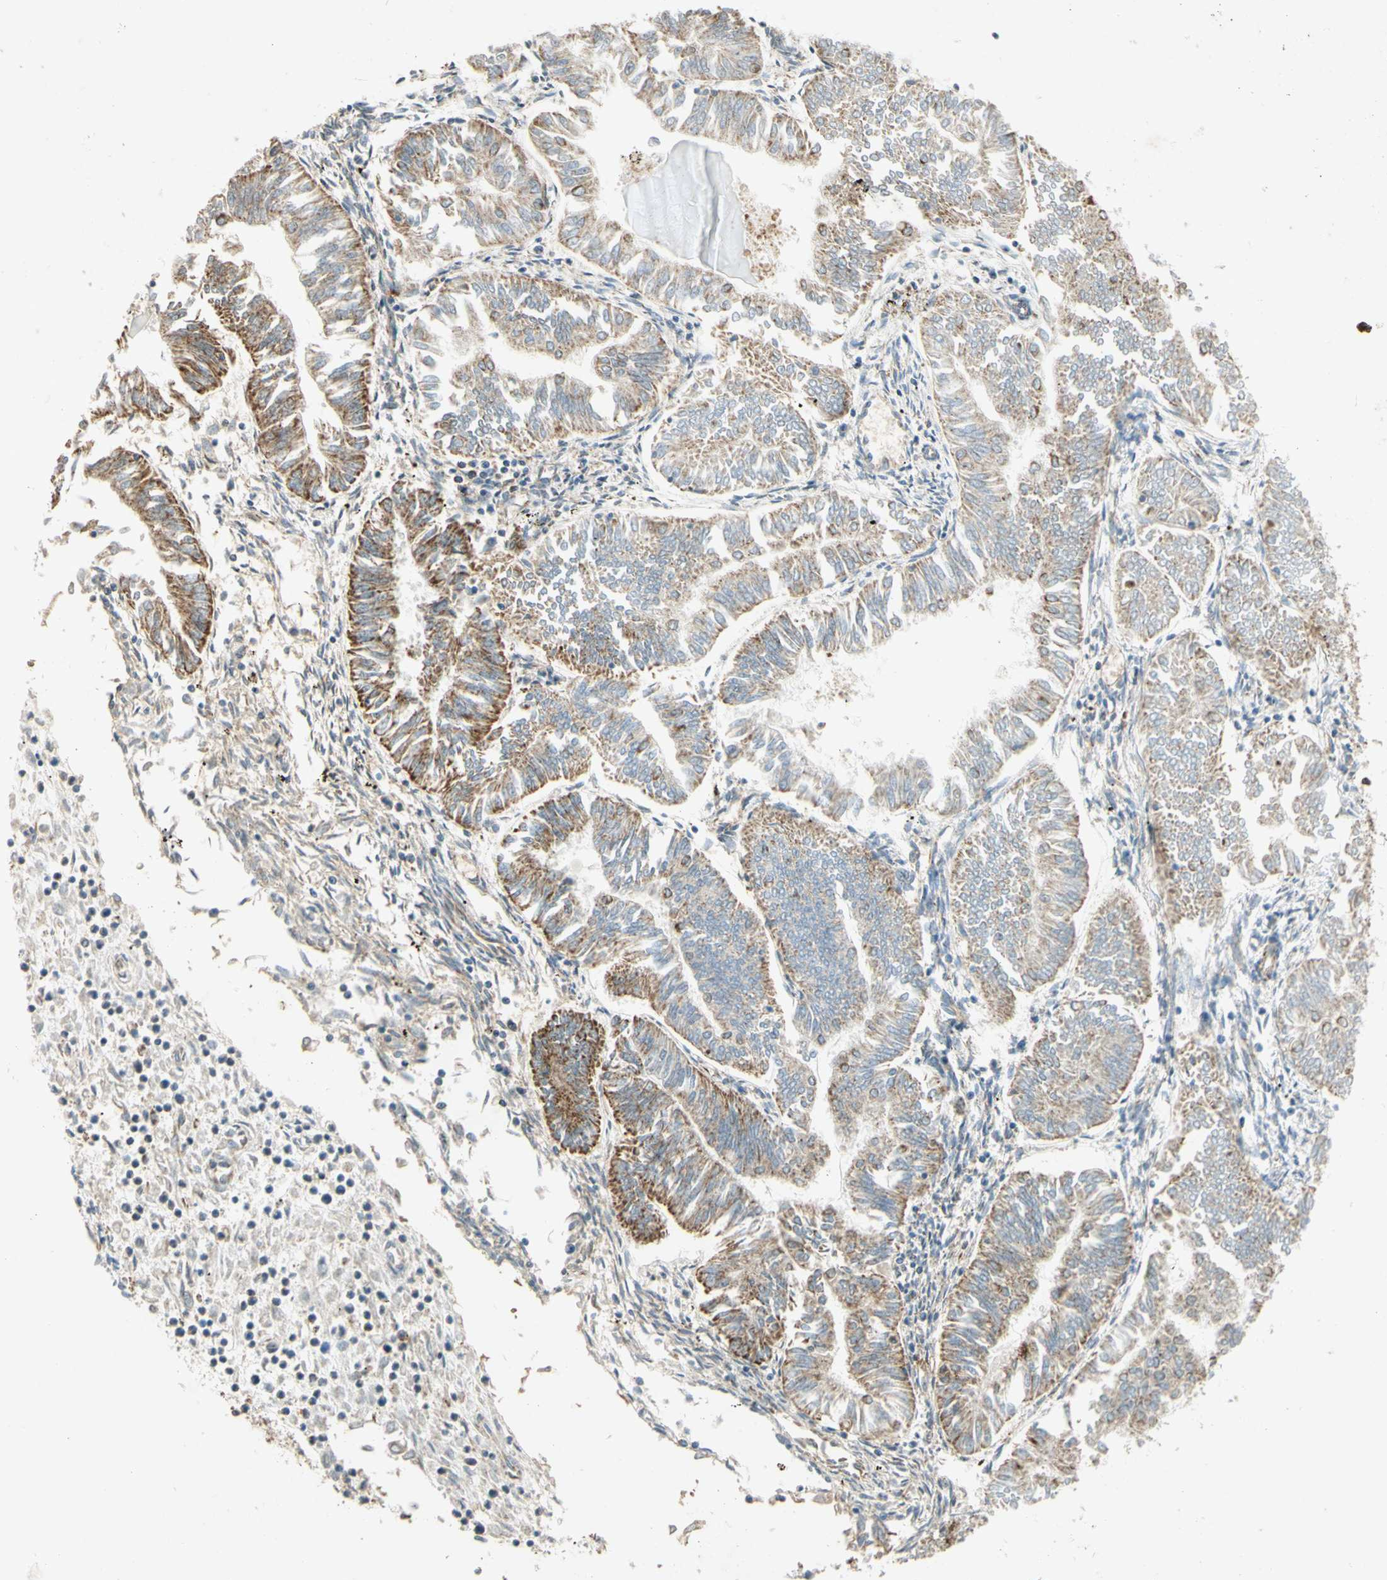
{"staining": {"intensity": "weak", "quantity": "<25%", "location": "cytoplasmic/membranous"}, "tissue": "endometrial cancer", "cell_type": "Tumor cells", "image_type": "cancer", "snomed": [{"axis": "morphology", "description": "Adenocarcinoma, NOS"}, {"axis": "topography", "description": "Endometrium"}], "caption": "This is an IHC photomicrograph of endometrial cancer. There is no staining in tumor cells.", "gene": "DNMT3A", "patient": {"sex": "female", "age": 53}}